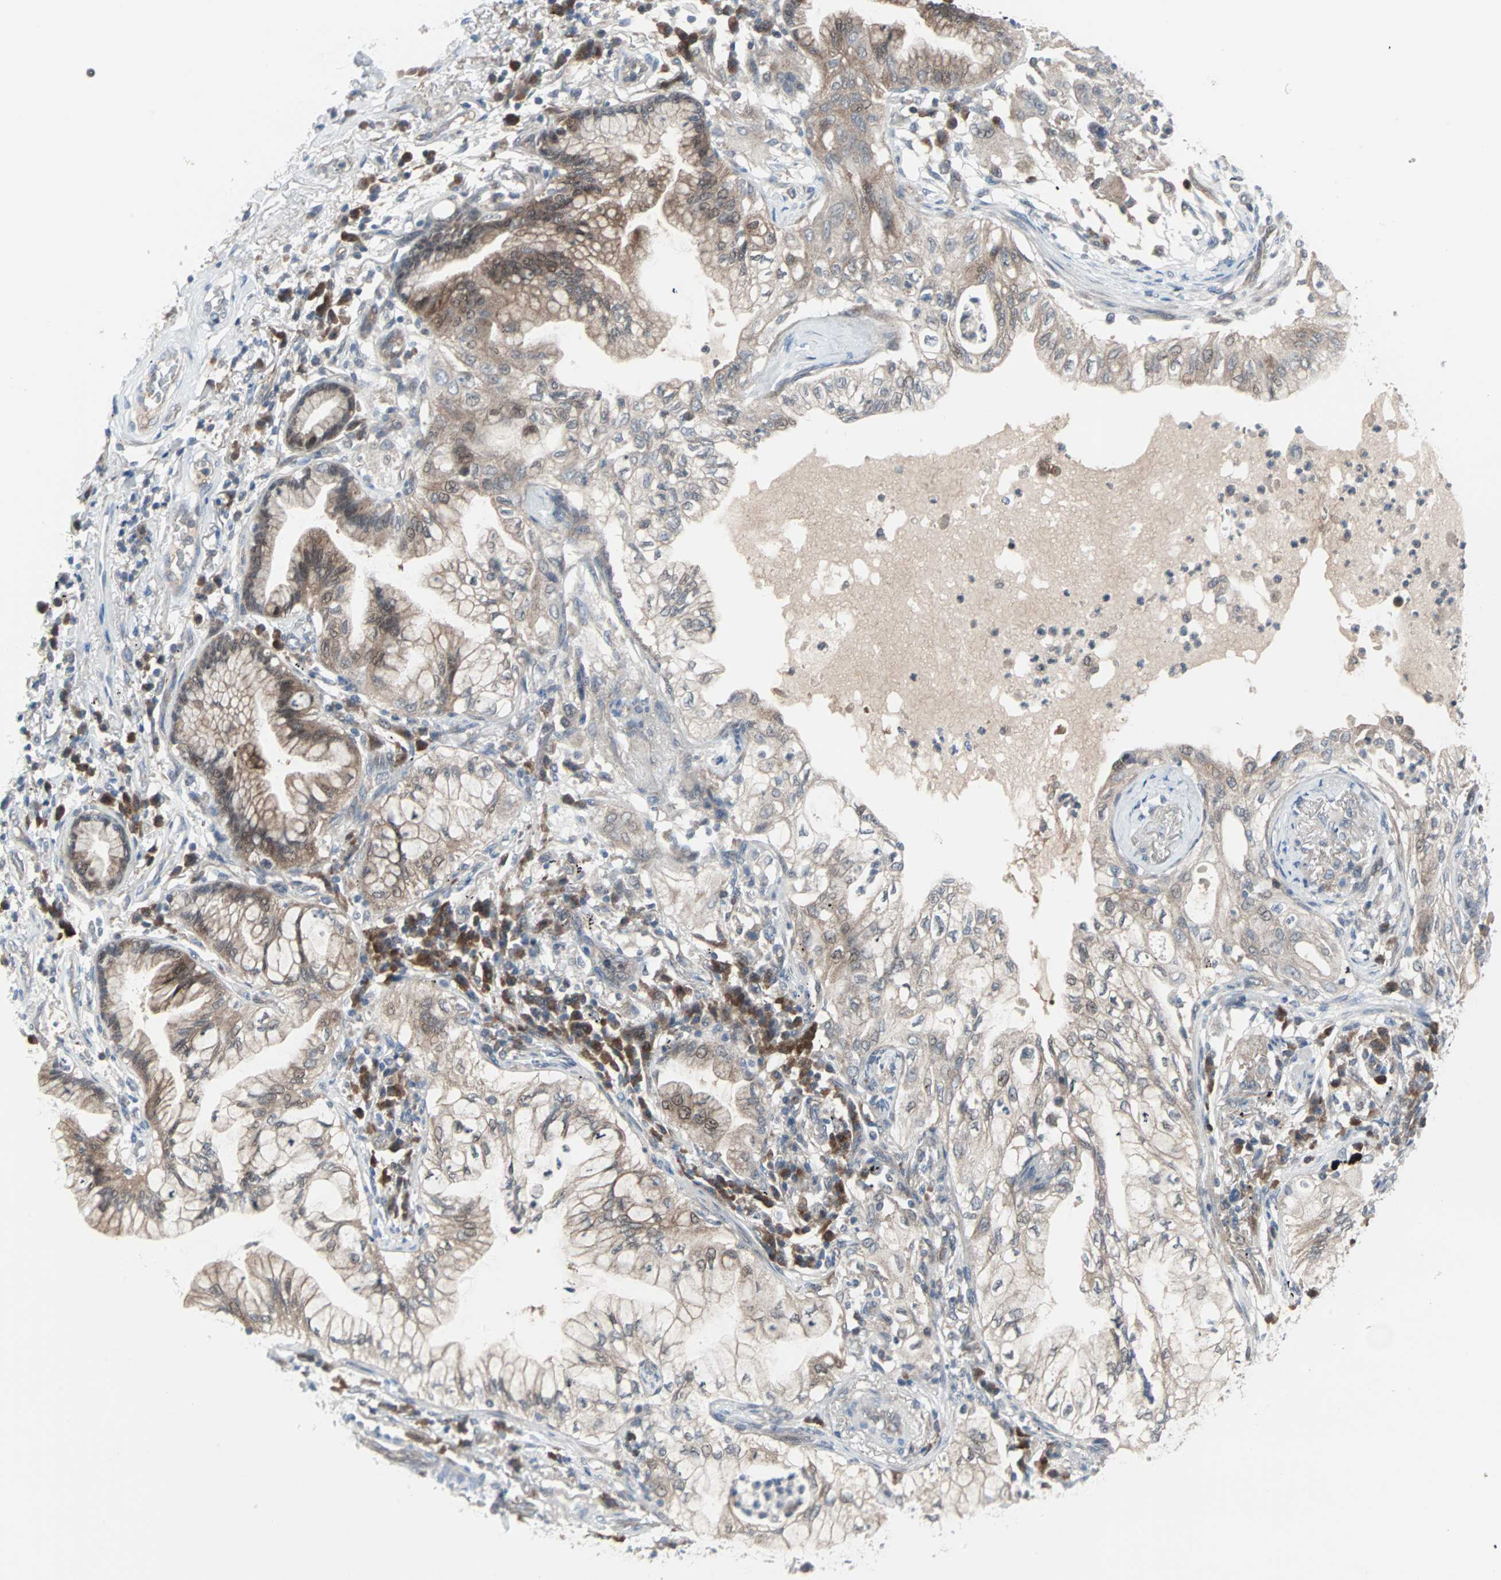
{"staining": {"intensity": "moderate", "quantity": "<25%", "location": "cytoplasmic/membranous"}, "tissue": "lung cancer", "cell_type": "Tumor cells", "image_type": "cancer", "snomed": [{"axis": "morphology", "description": "Adenocarcinoma, NOS"}, {"axis": "topography", "description": "Lung"}], "caption": "A high-resolution photomicrograph shows IHC staining of lung cancer (adenocarcinoma), which demonstrates moderate cytoplasmic/membranous positivity in approximately <25% of tumor cells. The staining is performed using DAB (3,3'-diaminobenzidine) brown chromogen to label protein expression. The nuclei are counter-stained blue using hematoxylin.", "gene": "CASP3", "patient": {"sex": "female", "age": 70}}